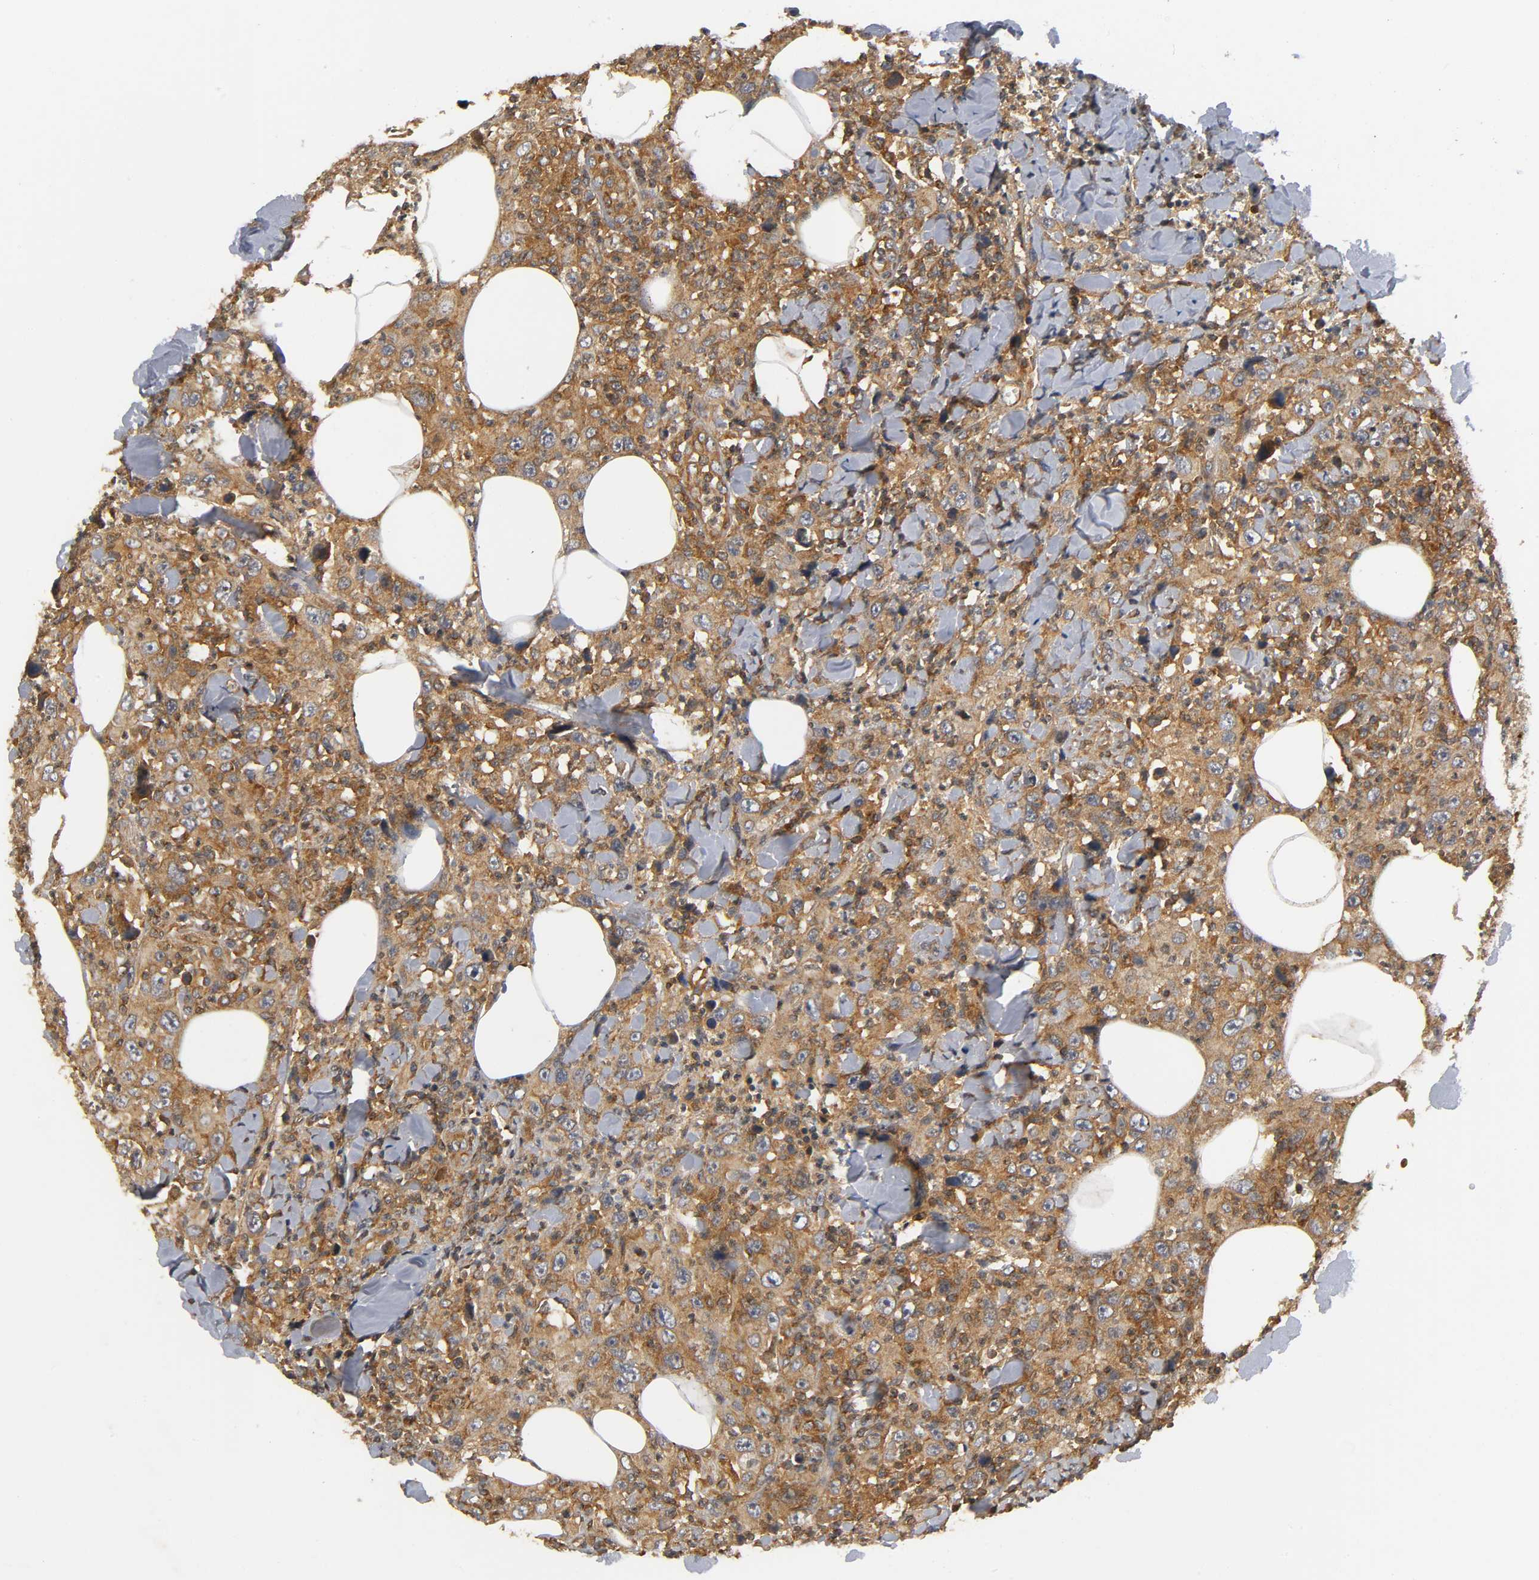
{"staining": {"intensity": "strong", "quantity": ">75%", "location": "cytoplasmic/membranous"}, "tissue": "thyroid cancer", "cell_type": "Tumor cells", "image_type": "cancer", "snomed": [{"axis": "morphology", "description": "Carcinoma, NOS"}, {"axis": "topography", "description": "Thyroid gland"}], "caption": "Strong cytoplasmic/membranous positivity for a protein is identified in approximately >75% of tumor cells of thyroid cancer (carcinoma) using immunohistochemistry.", "gene": "IKBKB", "patient": {"sex": "female", "age": 77}}